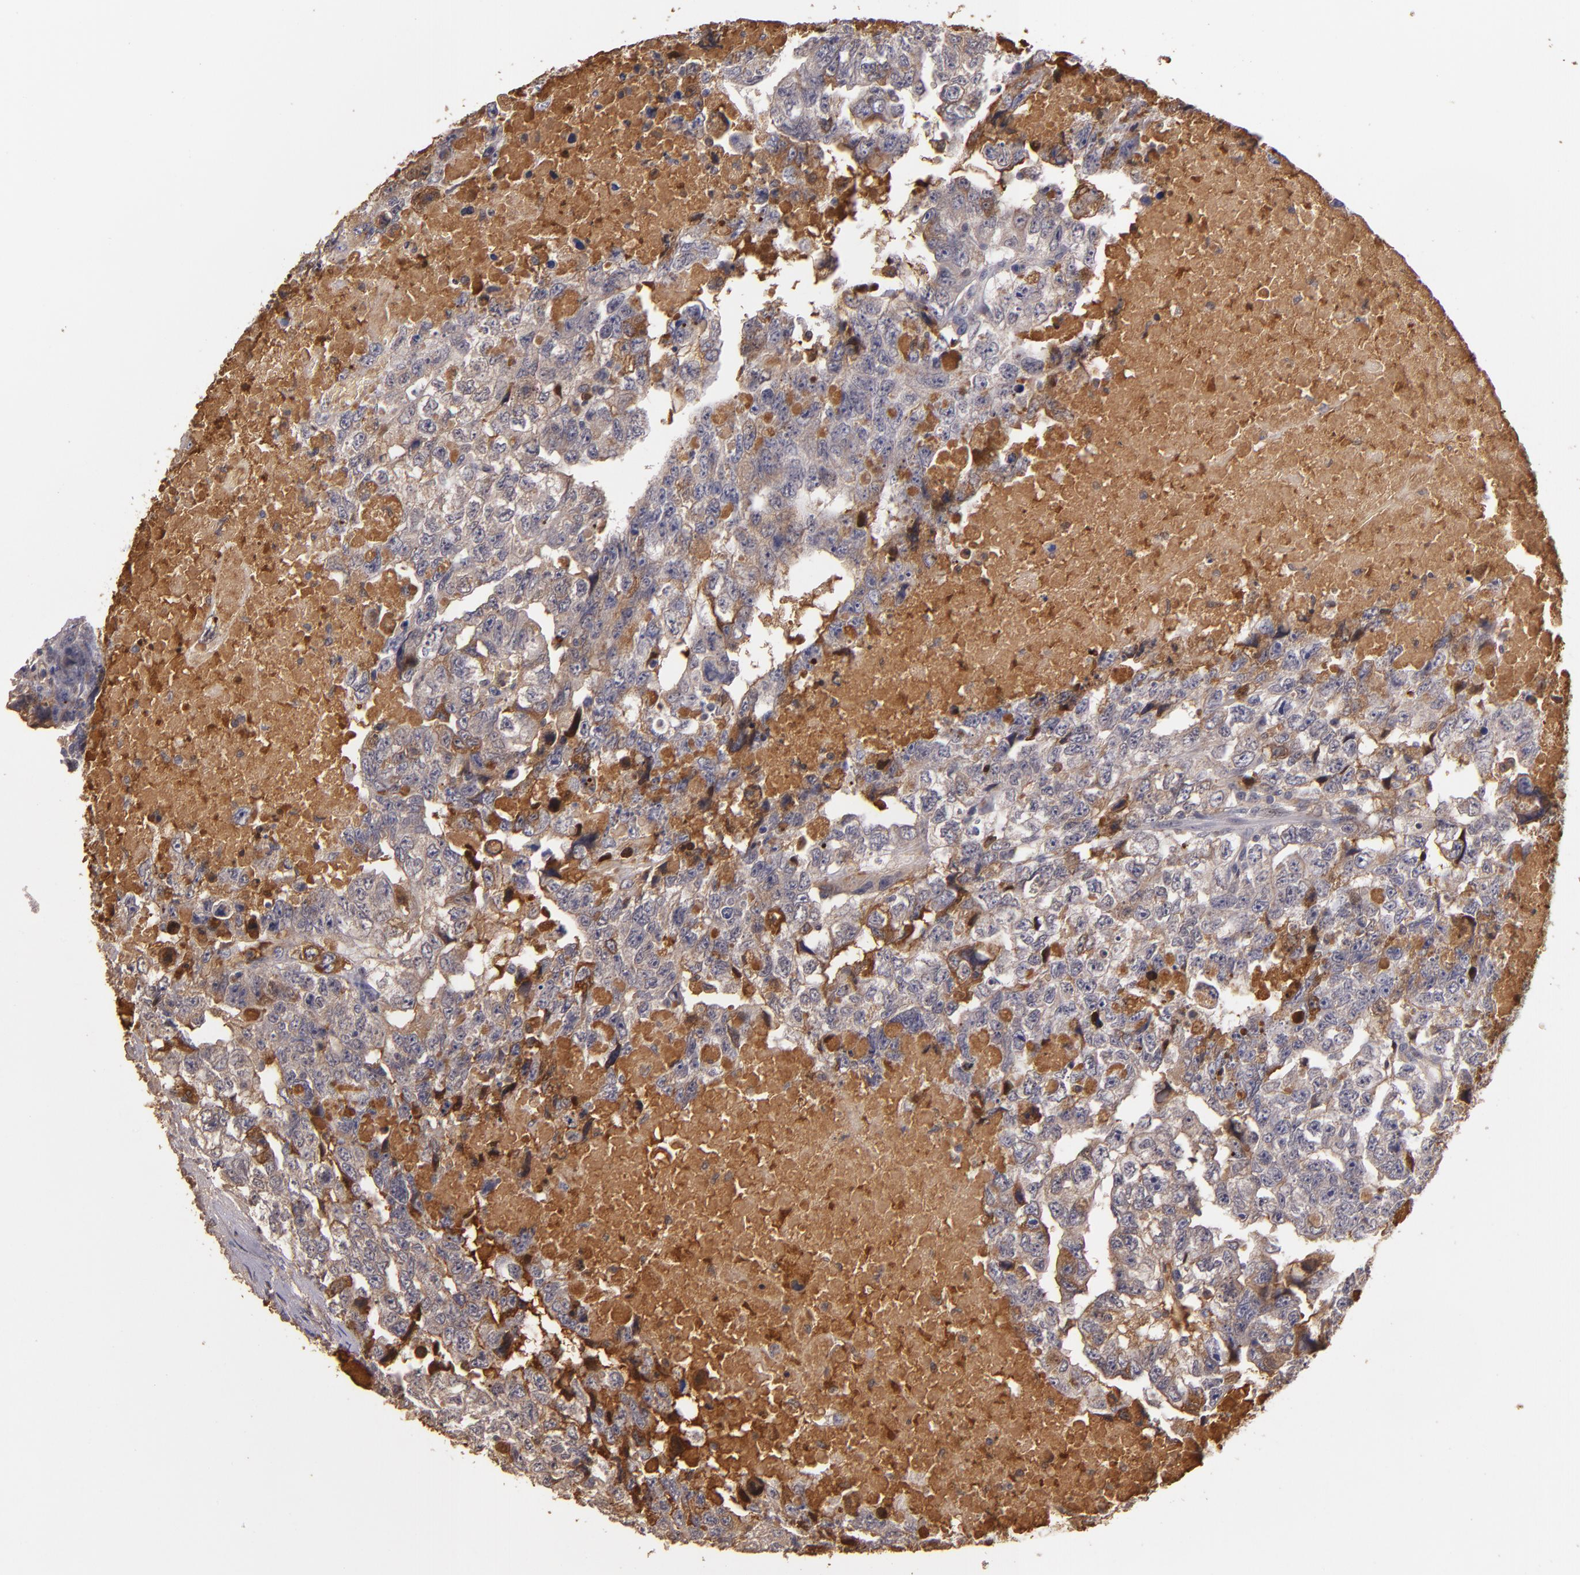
{"staining": {"intensity": "weak", "quantity": ">75%", "location": "cytoplasmic/membranous"}, "tissue": "testis cancer", "cell_type": "Tumor cells", "image_type": "cancer", "snomed": [{"axis": "morphology", "description": "Carcinoma, Embryonal, NOS"}, {"axis": "topography", "description": "Testis"}], "caption": "Protein staining by immunohistochemistry (IHC) exhibits weak cytoplasmic/membranous expression in approximately >75% of tumor cells in embryonal carcinoma (testis). The protein is stained brown, and the nuclei are stained in blue (DAB (3,3'-diaminobenzidine) IHC with brightfield microscopy, high magnification).", "gene": "PTS", "patient": {"sex": "male", "age": 36}}